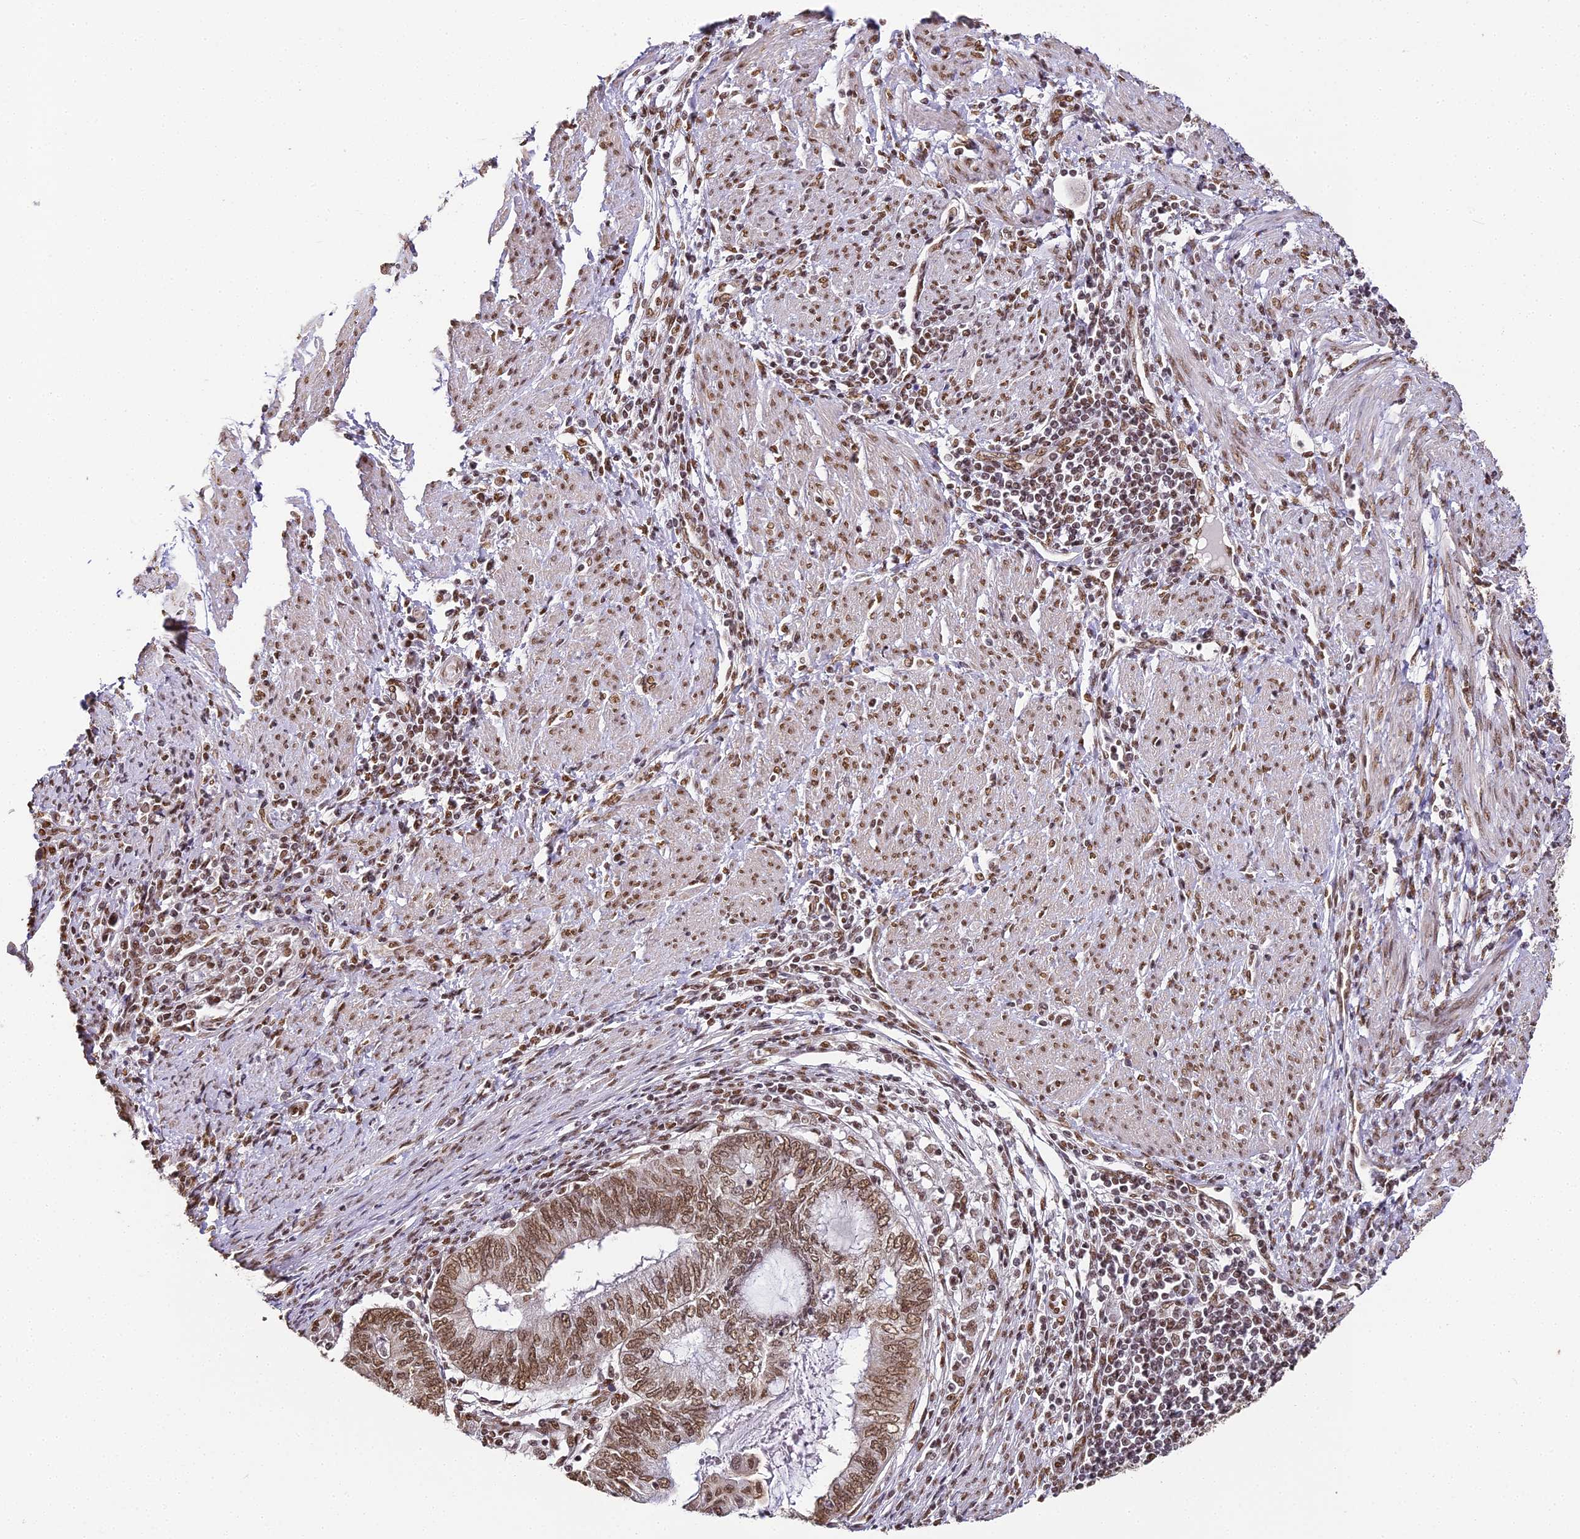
{"staining": {"intensity": "moderate", "quantity": ">75%", "location": "nuclear"}, "tissue": "endometrial cancer", "cell_type": "Tumor cells", "image_type": "cancer", "snomed": [{"axis": "morphology", "description": "Adenocarcinoma, NOS"}, {"axis": "topography", "description": "Uterus"}, {"axis": "topography", "description": "Endometrium"}], "caption": "High-power microscopy captured an immunohistochemistry (IHC) histopathology image of endometrial cancer, revealing moderate nuclear expression in approximately >75% of tumor cells.", "gene": "HNRNPA1", "patient": {"sex": "female", "age": 70}}